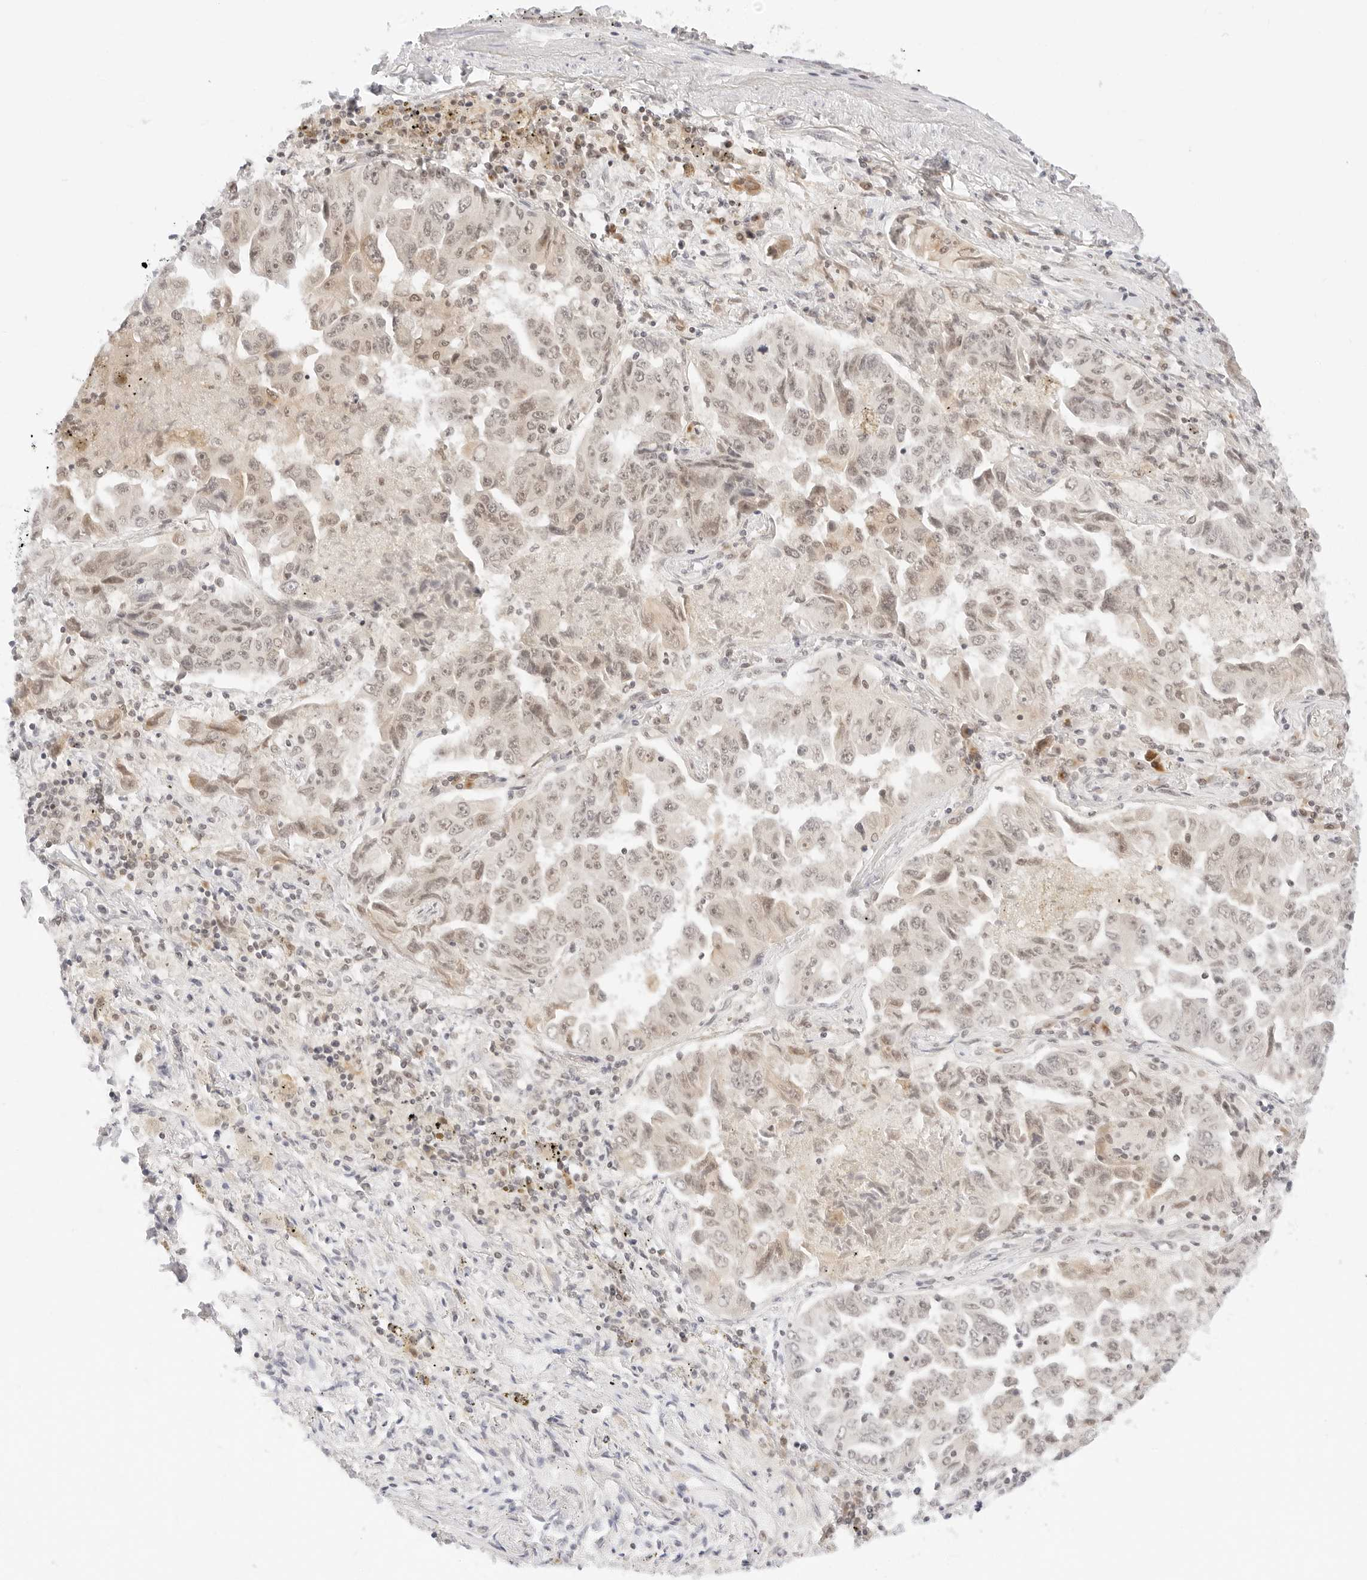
{"staining": {"intensity": "weak", "quantity": "25%-75%", "location": "nuclear"}, "tissue": "lung cancer", "cell_type": "Tumor cells", "image_type": "cancer", "snomed": [{"axis": "morphology", "description": "Adenocarcinoma, NOS"}, {"axis": "topography", "description": "Lung"}], "caption": "Immunohistochemical staining of human lung cancer exhibits low levels of weak nuclear positivity in approximately 25%-75% of tumor cells. (Stains: DAB (3,3'-diaminobenzidine) in brown, nuclei in blue, Microscopy: brightfield microscopy at high magnification).", "gene": "POLR3C", "patient": {"sex": "female", "age": 51}}